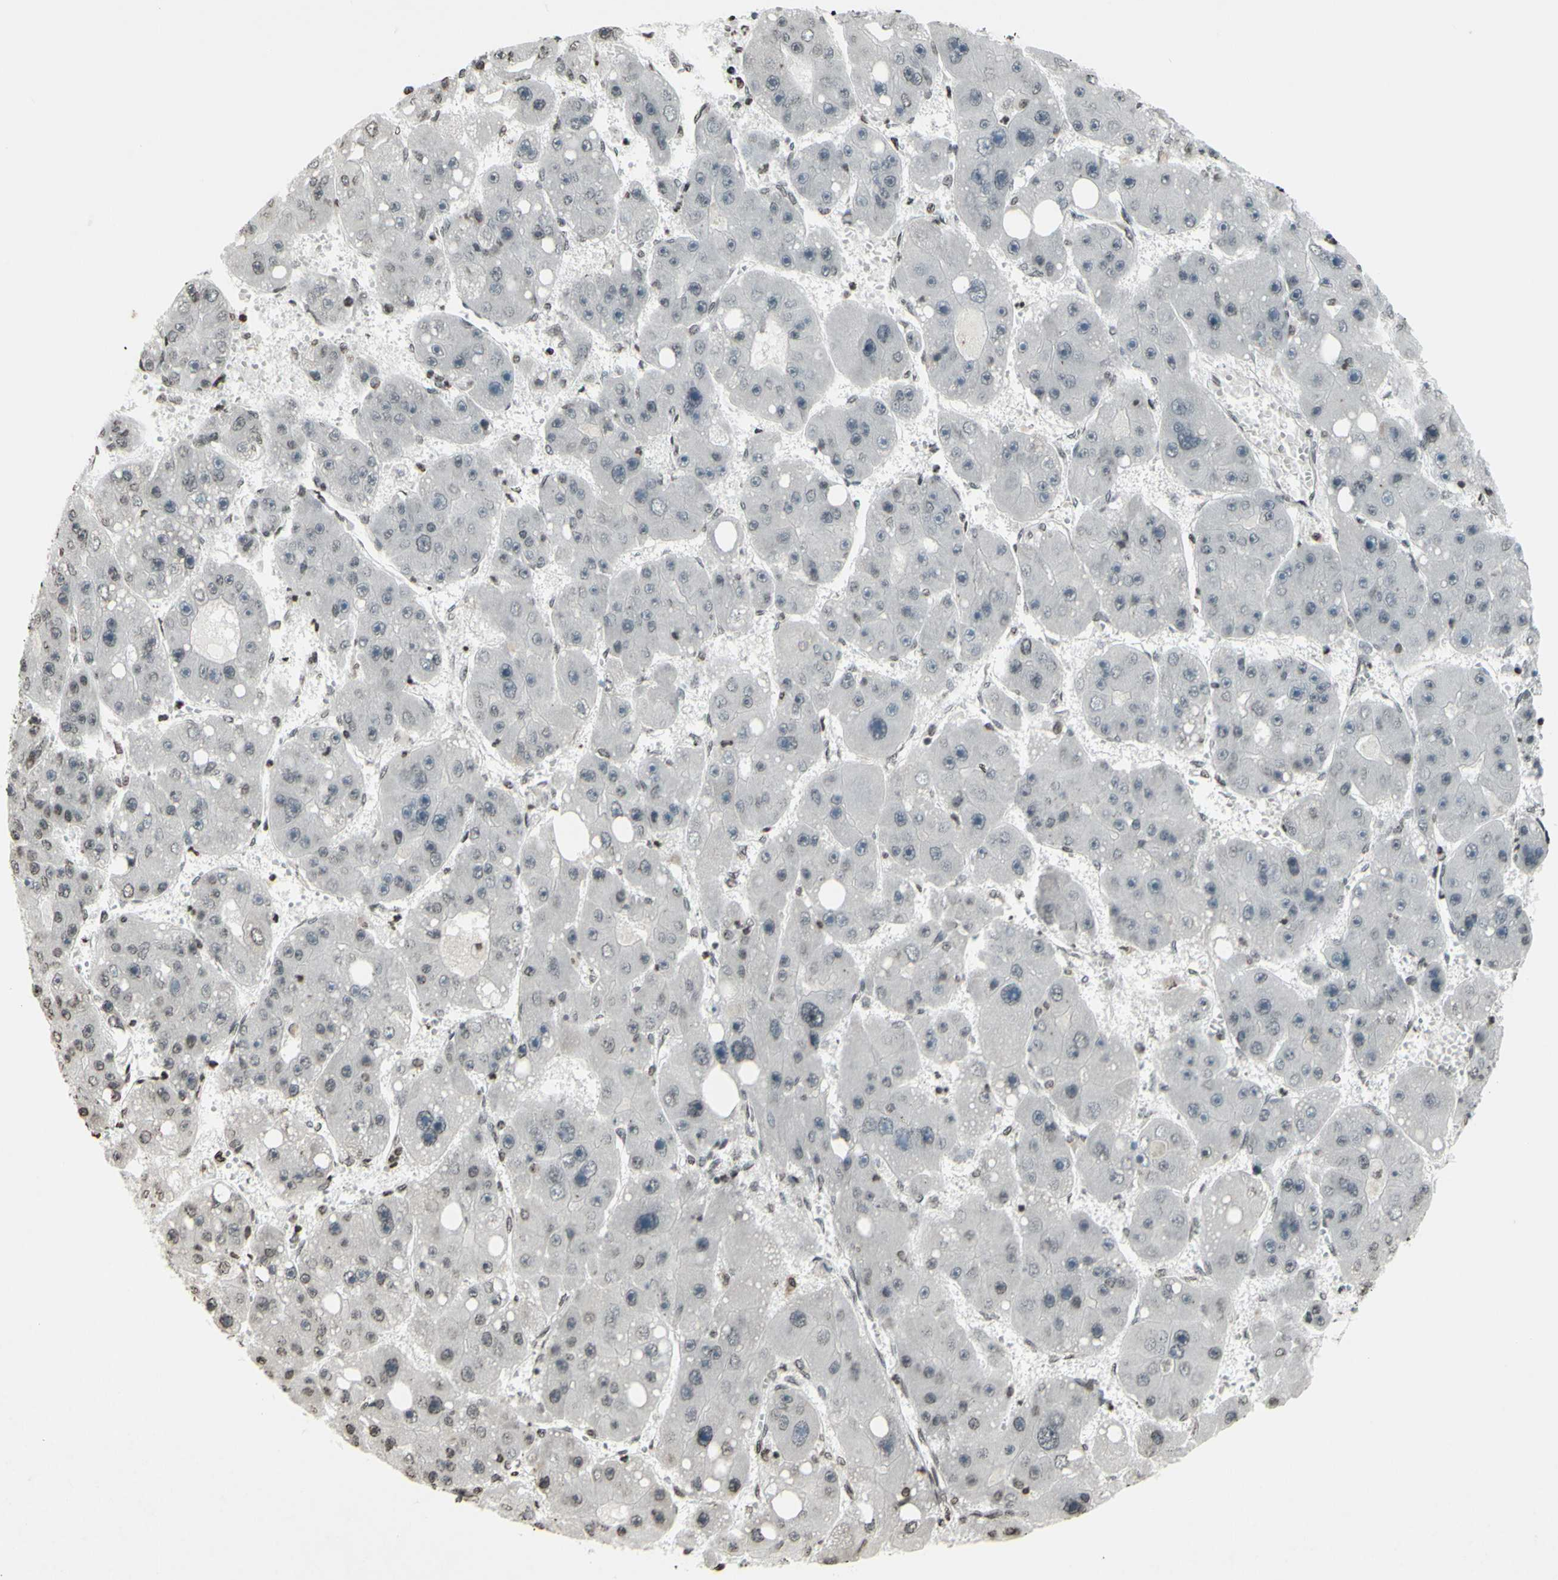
{"staining": {"intensity": "negative", "quantity": "none", "location": "none"}, "tissue": "liver cancer", "cell_type": "Tumor cells", "image_type": "cancer", "snomed": [{"axis": "morphology", "description": "Carcinoma, Hepatocellular, NOS"}, {"axis": "topography", "description": "Liver"}], "caption": "Photomicrograph shows no significant protein expression in tumor cells of liver hepatocellular carcinoma.", "gene": "CD79B", "patient": {"sex": "female", "age": 61}}